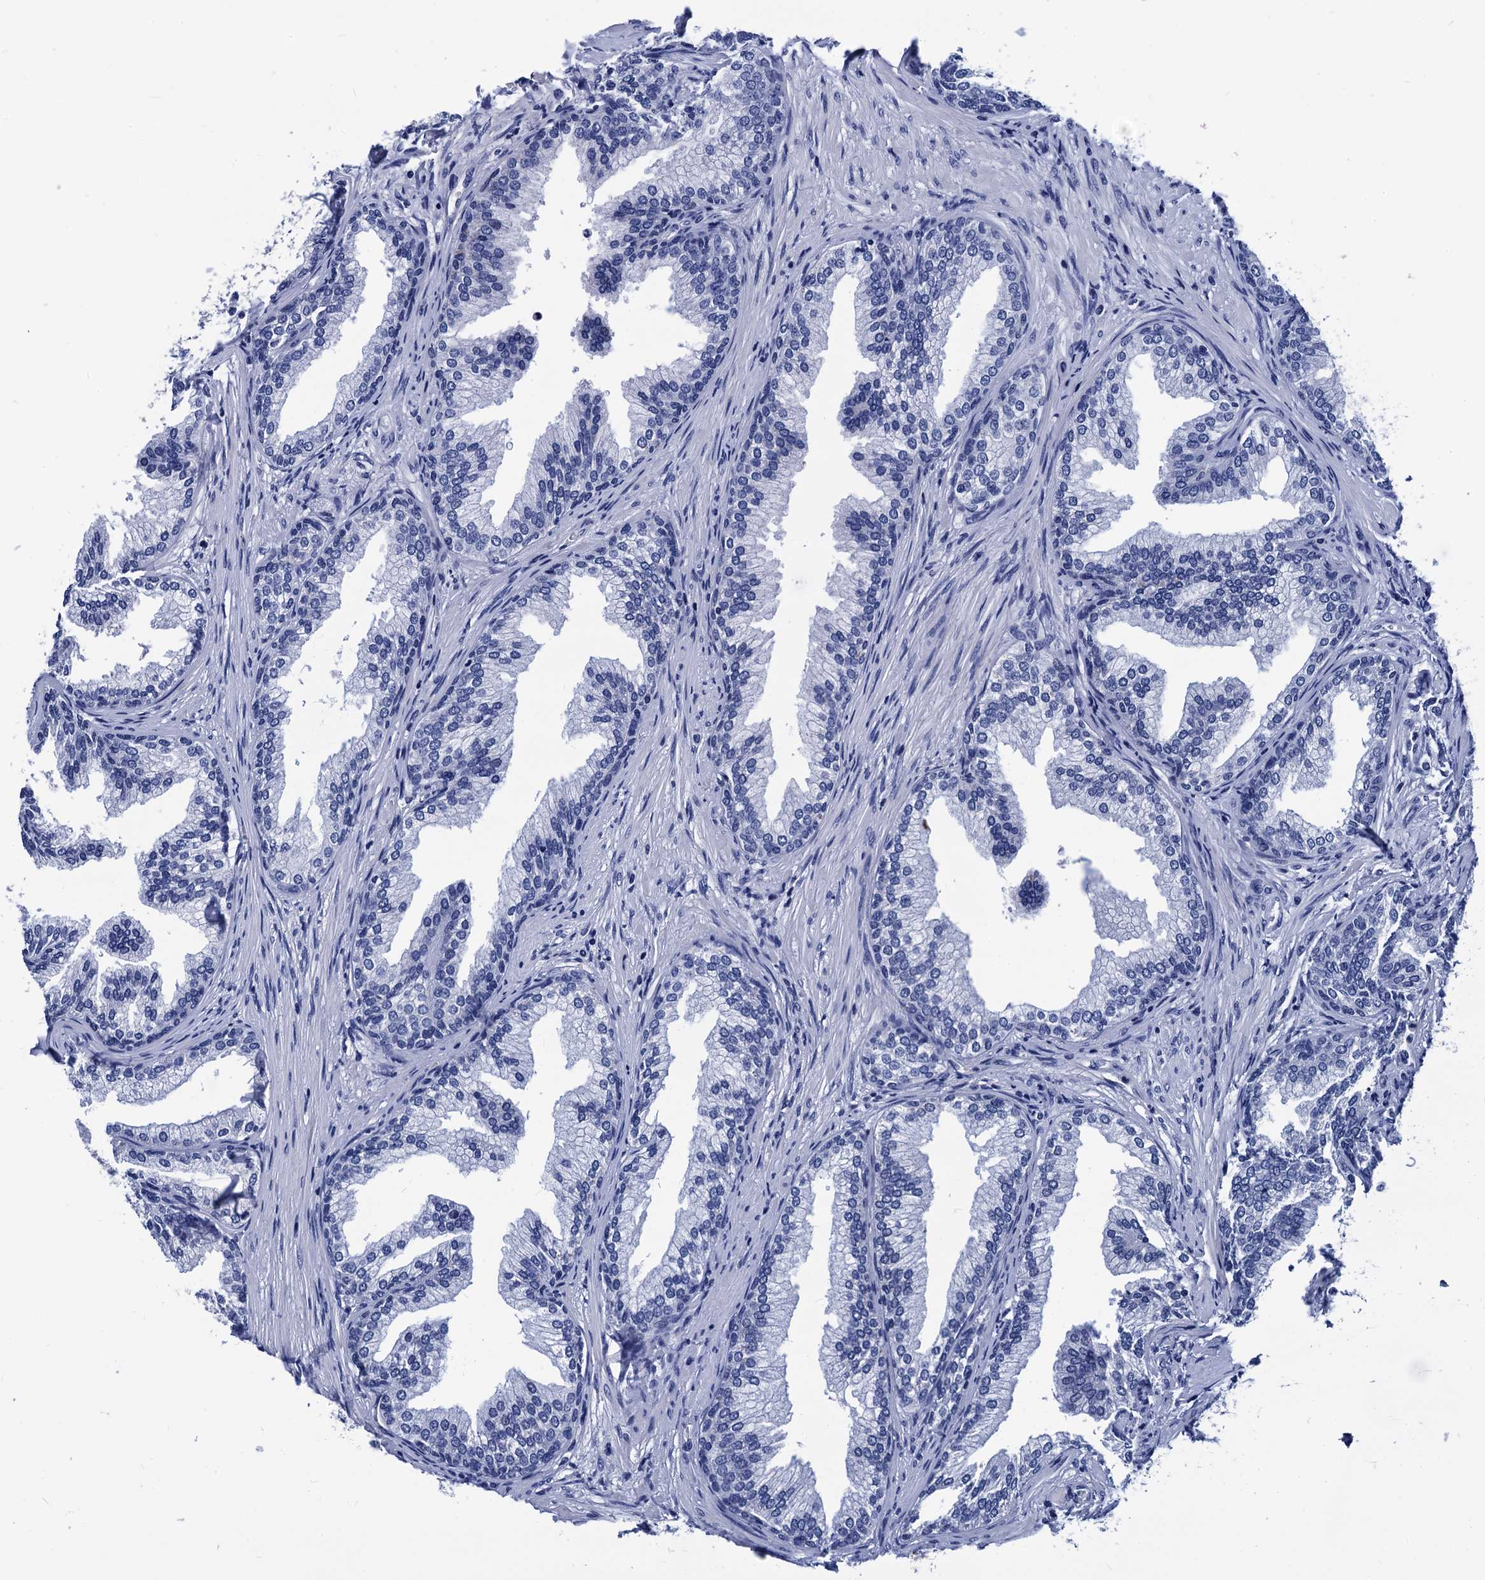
{"staining": {"intensity": "negative", "quantity": "none", "location": "none"}, "tissue": "prostate", "cell_type": "Glandular cells", "image_type": "normal", "snomed": [{"axis": "morphology", "description": "Normal tissue, NOS"}, {"axis": "topography", "description": "Prostate"}], "caption": "Human prostate stained for a protein using IHC demonstrates no staining in glandular cells.", "gene": "LRRC30", "patient": {"sex": "male", "age": 76}}